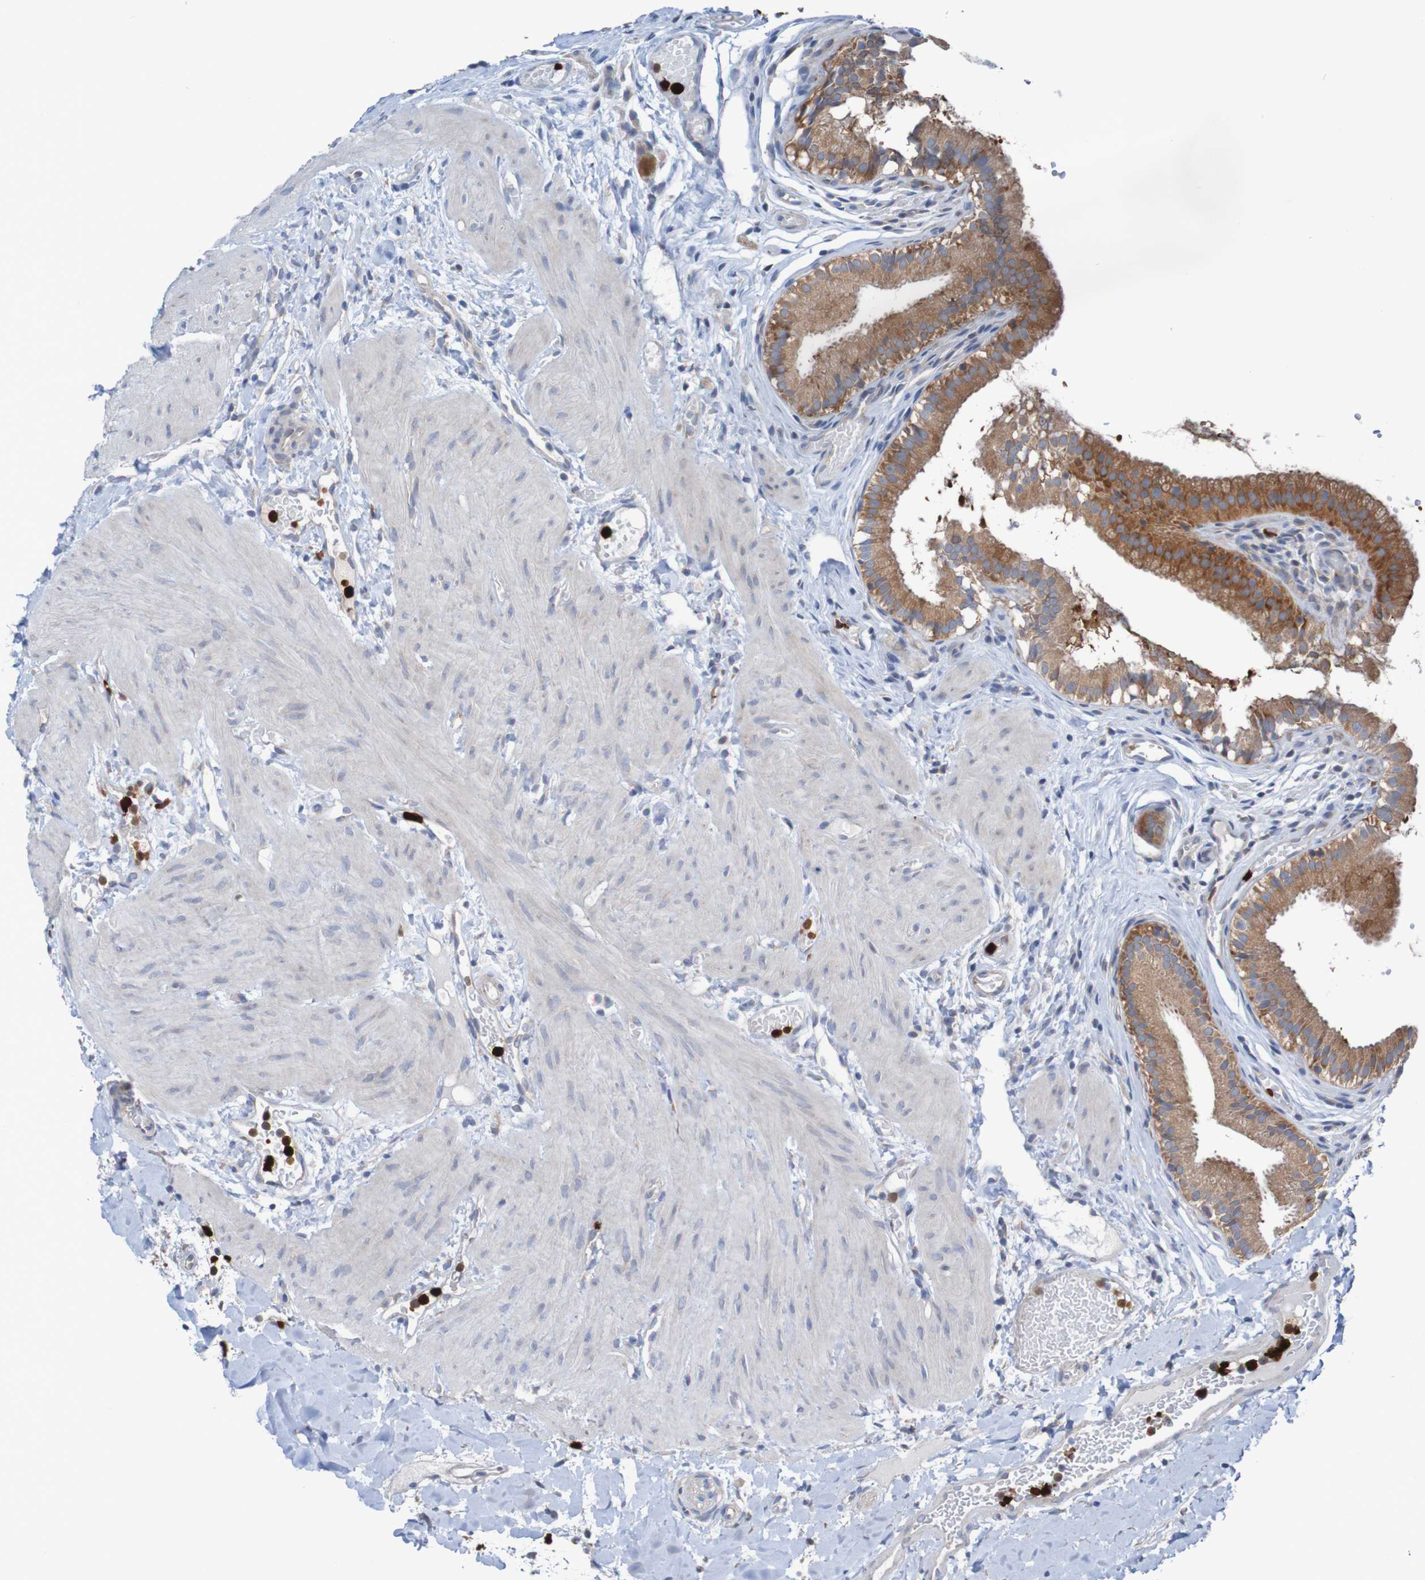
{"staining": {"intensity": "moderate", "quantity": ">75%", "location": "cytoplasmic/membranous"}, "tissue": "gallbladder", "cell_type": "Glandular cells", "image_type": "normal", "snomed": [{"axis": "morphology", "description": "Normal tissue, NOS"}, {"axis": "topography", "description": "Gallbladder"}], "caption": "A micrograph of gallbladder stained for a protein demonstrates moderate cytoplasmic/membranous brown staining in glandular cells.", "gene": "PARP4", "patient": {"sex": "female", "age": 26}}